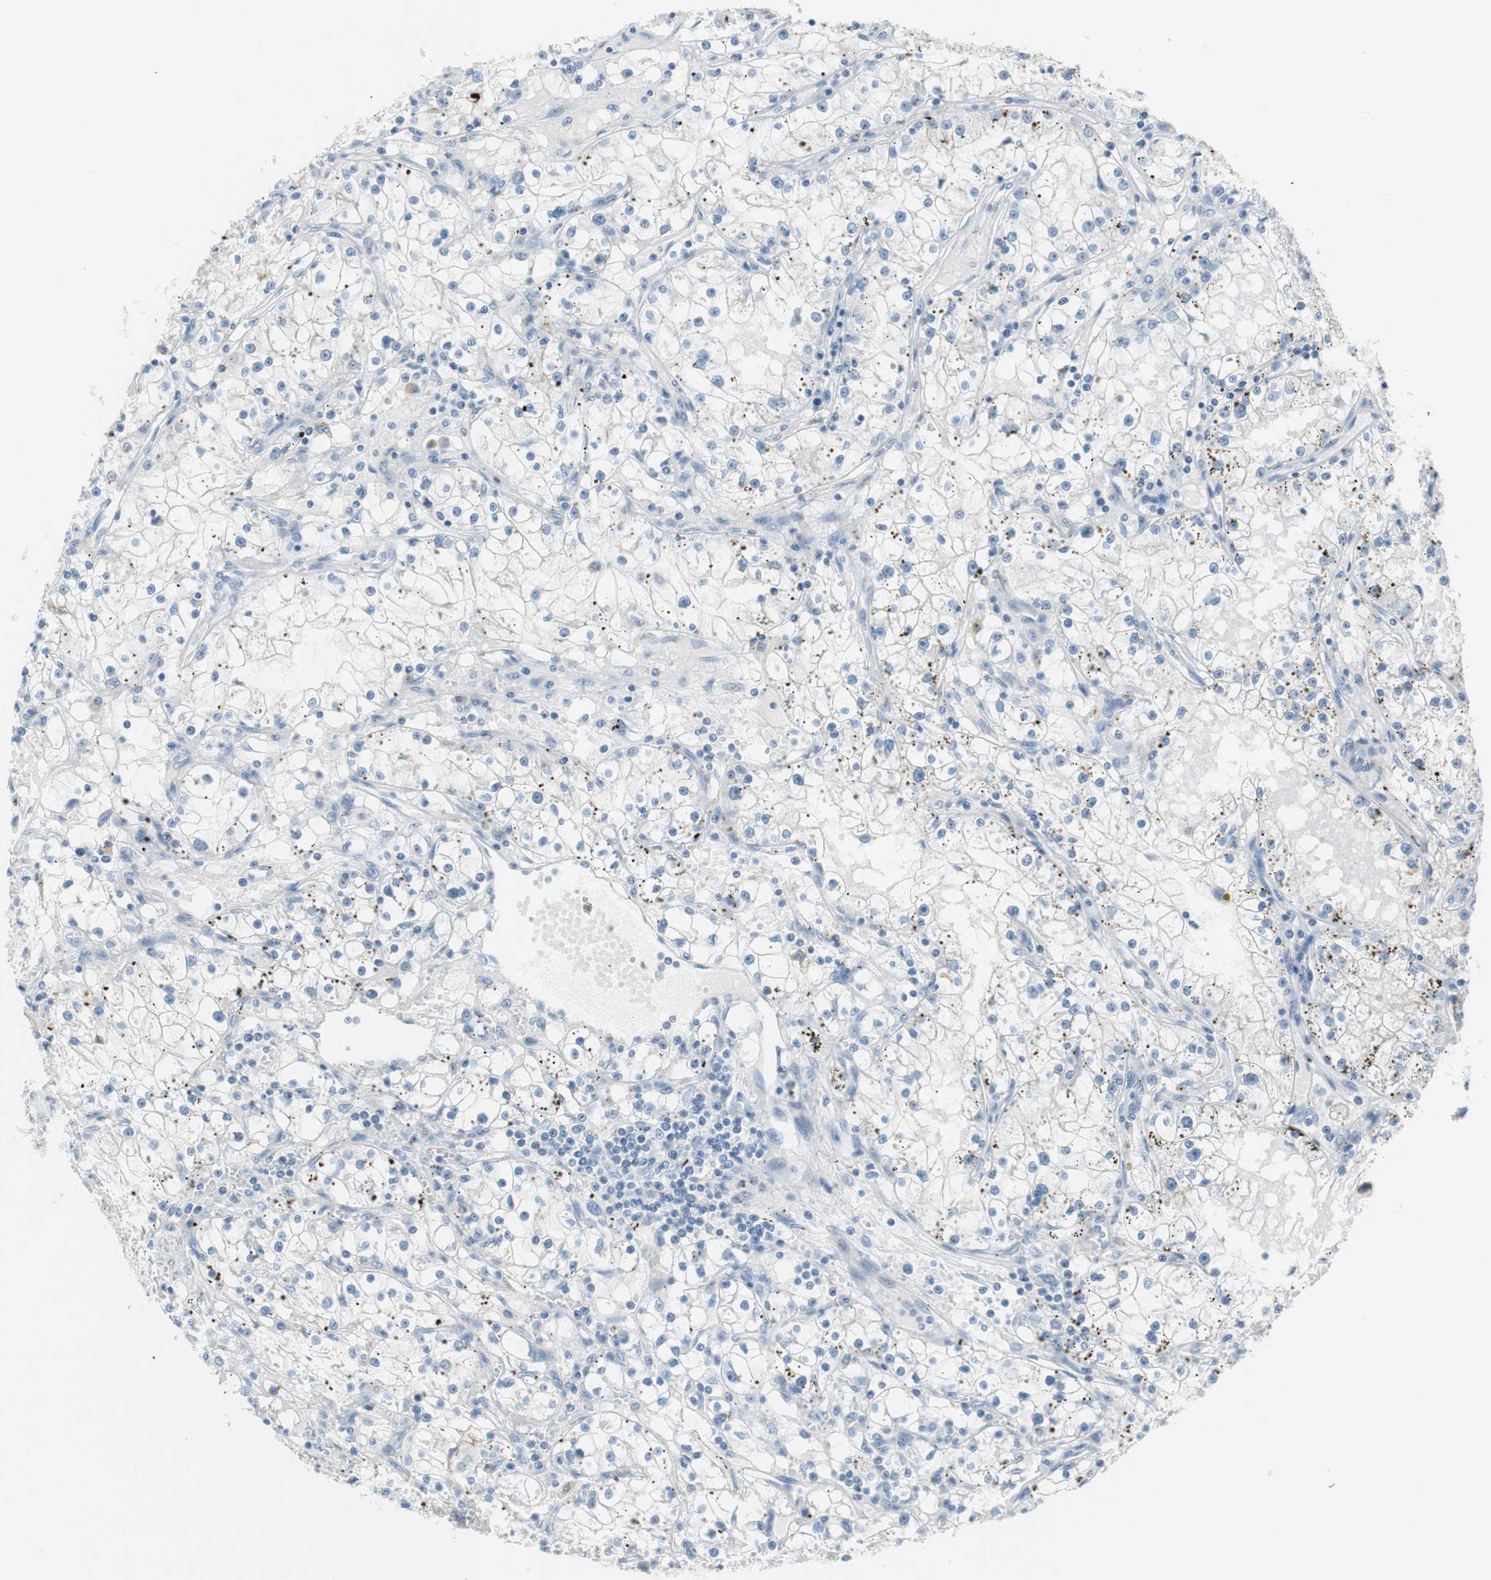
{"staining": {"intensity": "negative", "quantity": "none", "location": "none"}, "tissue": "renal cancer", "cell_type": "Tumor cells", "image_type": "cancer", "snomed": [{"axis": "morphology", "description": "Adenocarcinoma, NOS"}, {"axis": "topography", "description": "Kidney"}], "caption": "Tumor cells show no significant expression in renal cancer.", "gene": "VIL1", "patient": {"sex": "male", "age": 56}}